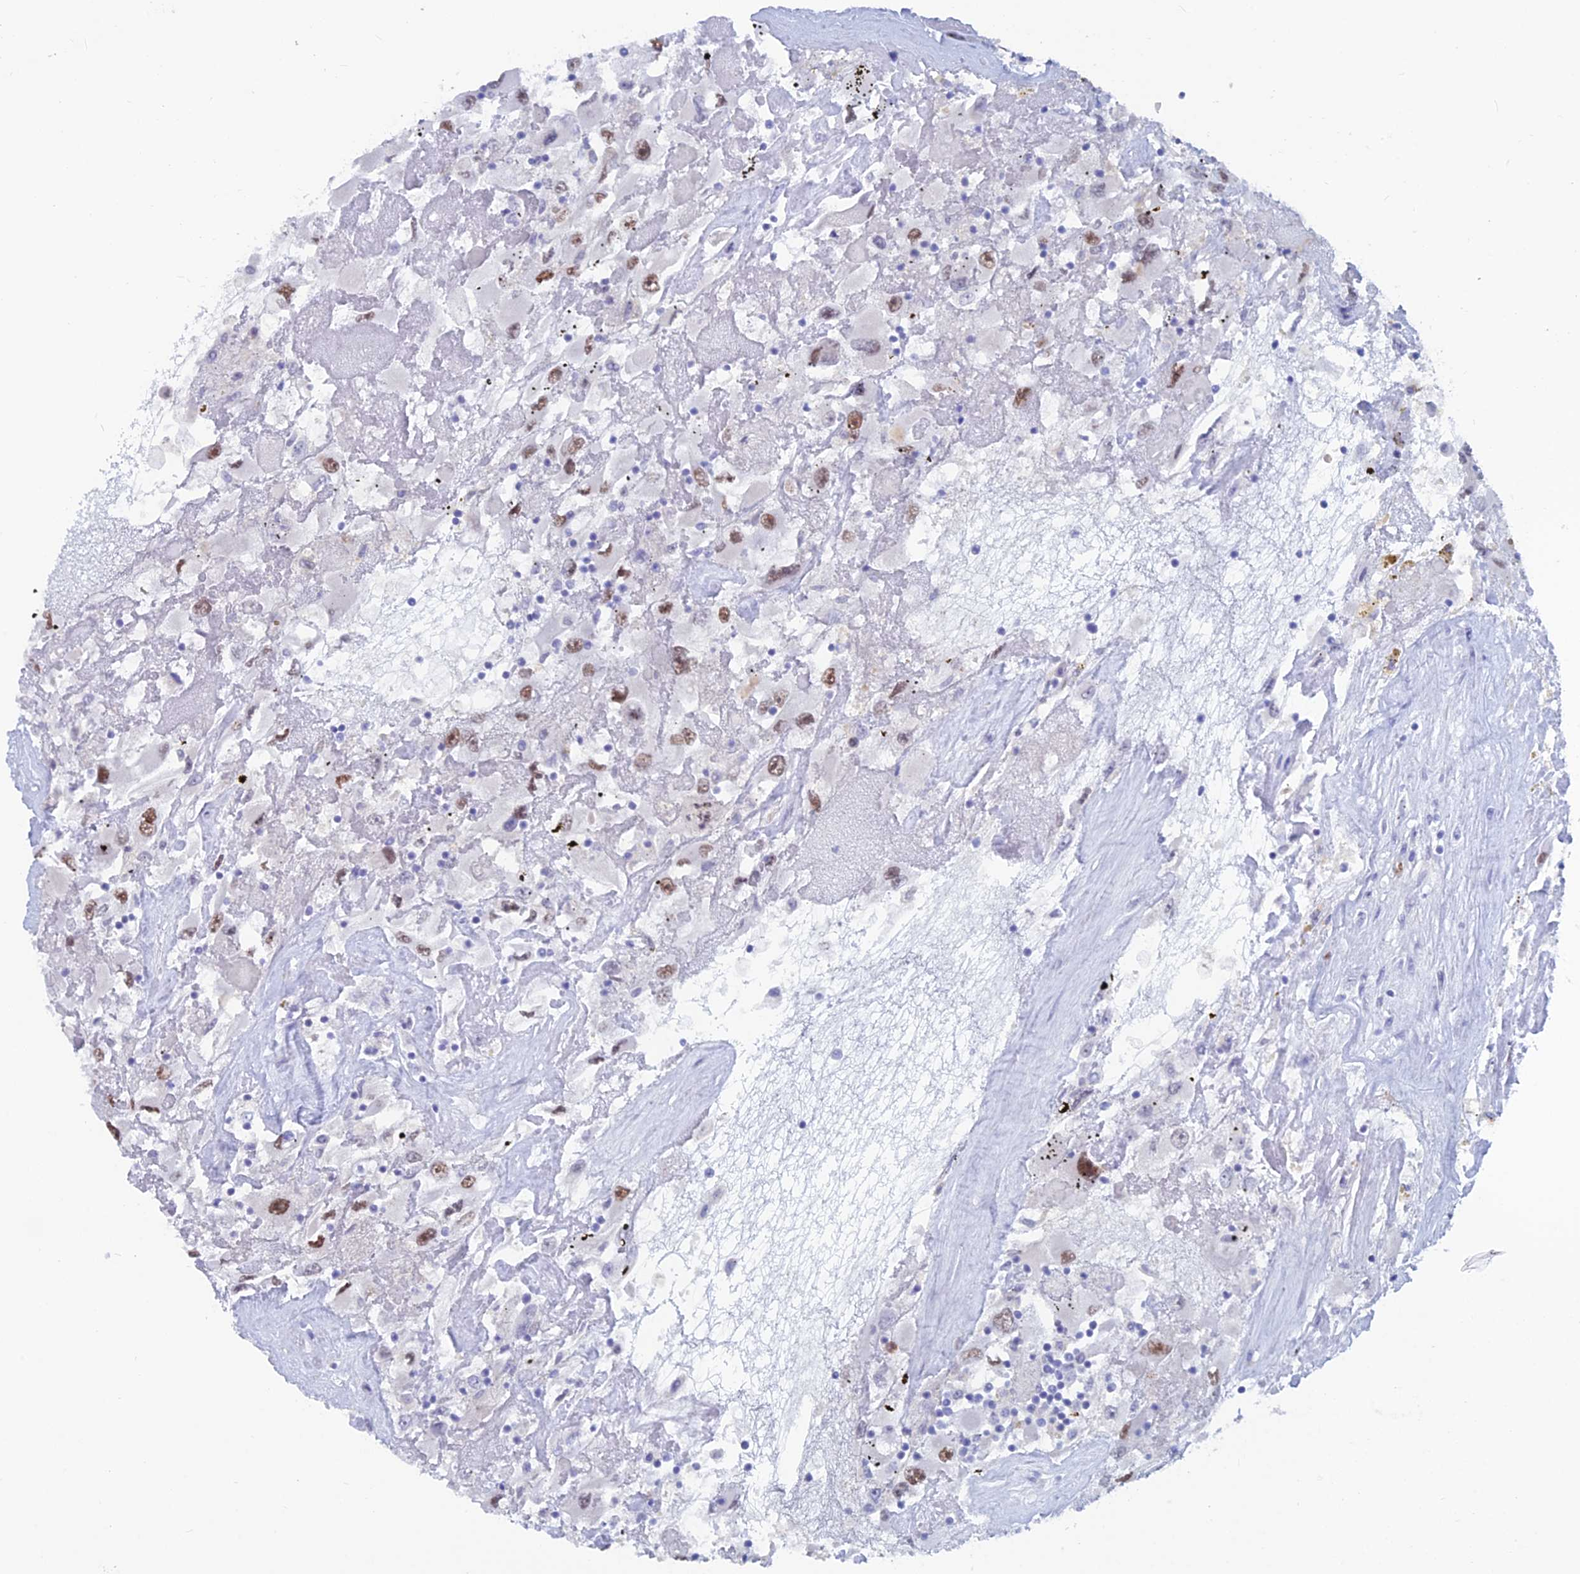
{"staining": {"intensity": "moderate", "quantity": "25%-75%", "location": "nuclear"}, "tissue": "renal cancer", "cell_type": "Tumor cells", "image_type": "cancer", "snomed": [{"axis": "morphology", "description": "Adenocarcinoma, NOS"}, {"axis": "topography", "description": "Kidney"}], "caption": "Renal cancer (adenocarcinoma) stained with a protein marker shows moderate staining in tumor cells.", "gene": "NOL4L", "patient": {"sex": "female", "age": 52}}